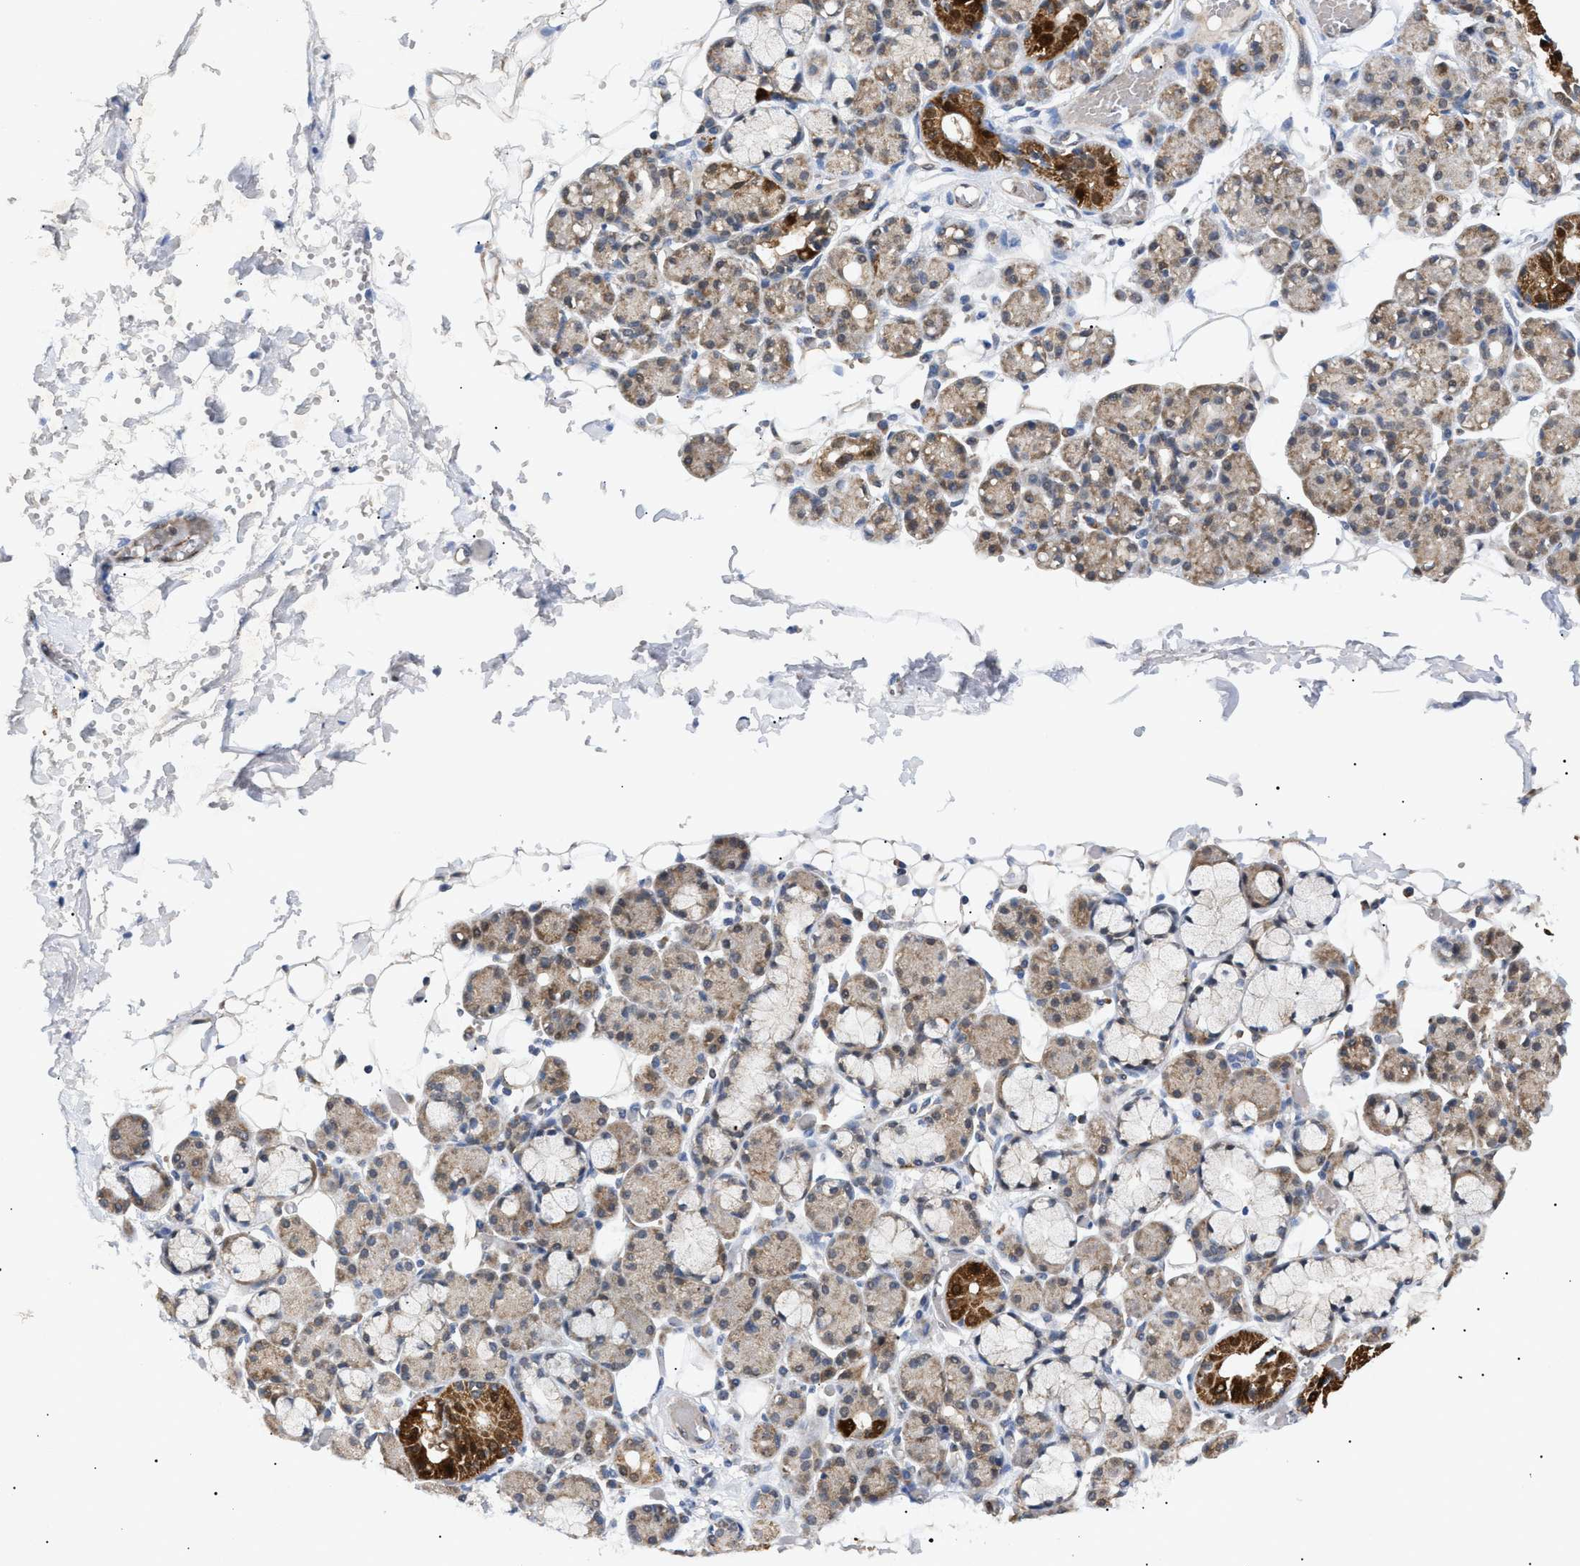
{"staining": {"intensity": "moderate", "quantity": "25%-75%", "location": "cytoplasmic/membranous"}, "tissue": "salivary gland", "cell_type": "Glandular cells", "image_type": "normal", "snomed": [{"axis": "morphology", "description": "Normal tissue, NOS"}, {"axis": "topography", "description": "Salivary gland"}], "caption": "Moderate cytoplasmic/membranous positivity is appreciated in about 25%-75% of glandular cells in unremarkable salivary gland. (Brightfield microscopy of DAB IHC at high magnification).", "gene": "SIRT5", "patient": {"sex": "male", "age": 63}}